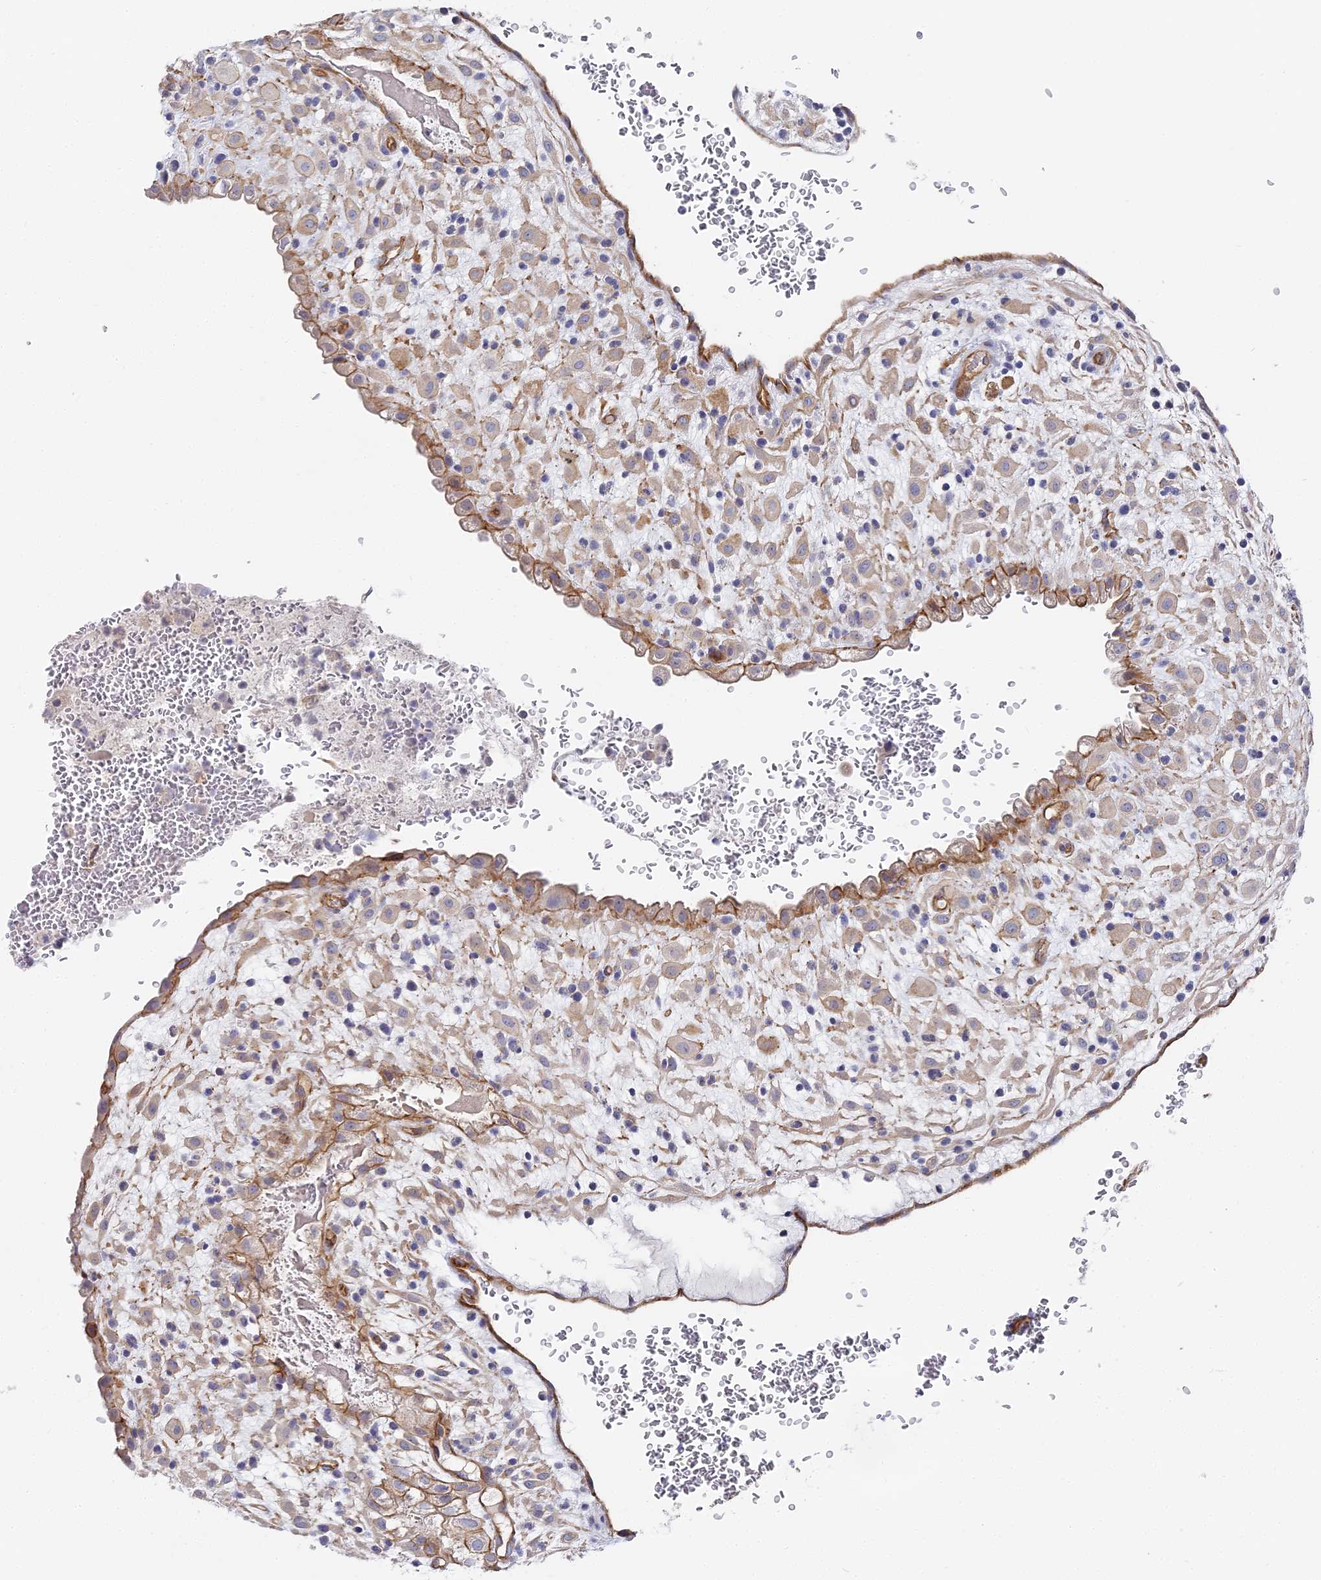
{"staining": {"intensity": "negative", "quantity": "none", "location": "none"}, "tissue": "placenta", "cell_type": "Decidual cells", "image_type": "normal", "snomed": [{"axis": "morphology", "description": "Normal tissue, NOS"}, {"axis": "topography", "description": "Placenta"}], "caption": "There is no significant positivity in decidual cells of placenta.", "gene": "CCDC30", "patient": {"sex": "female", "age": 35}}